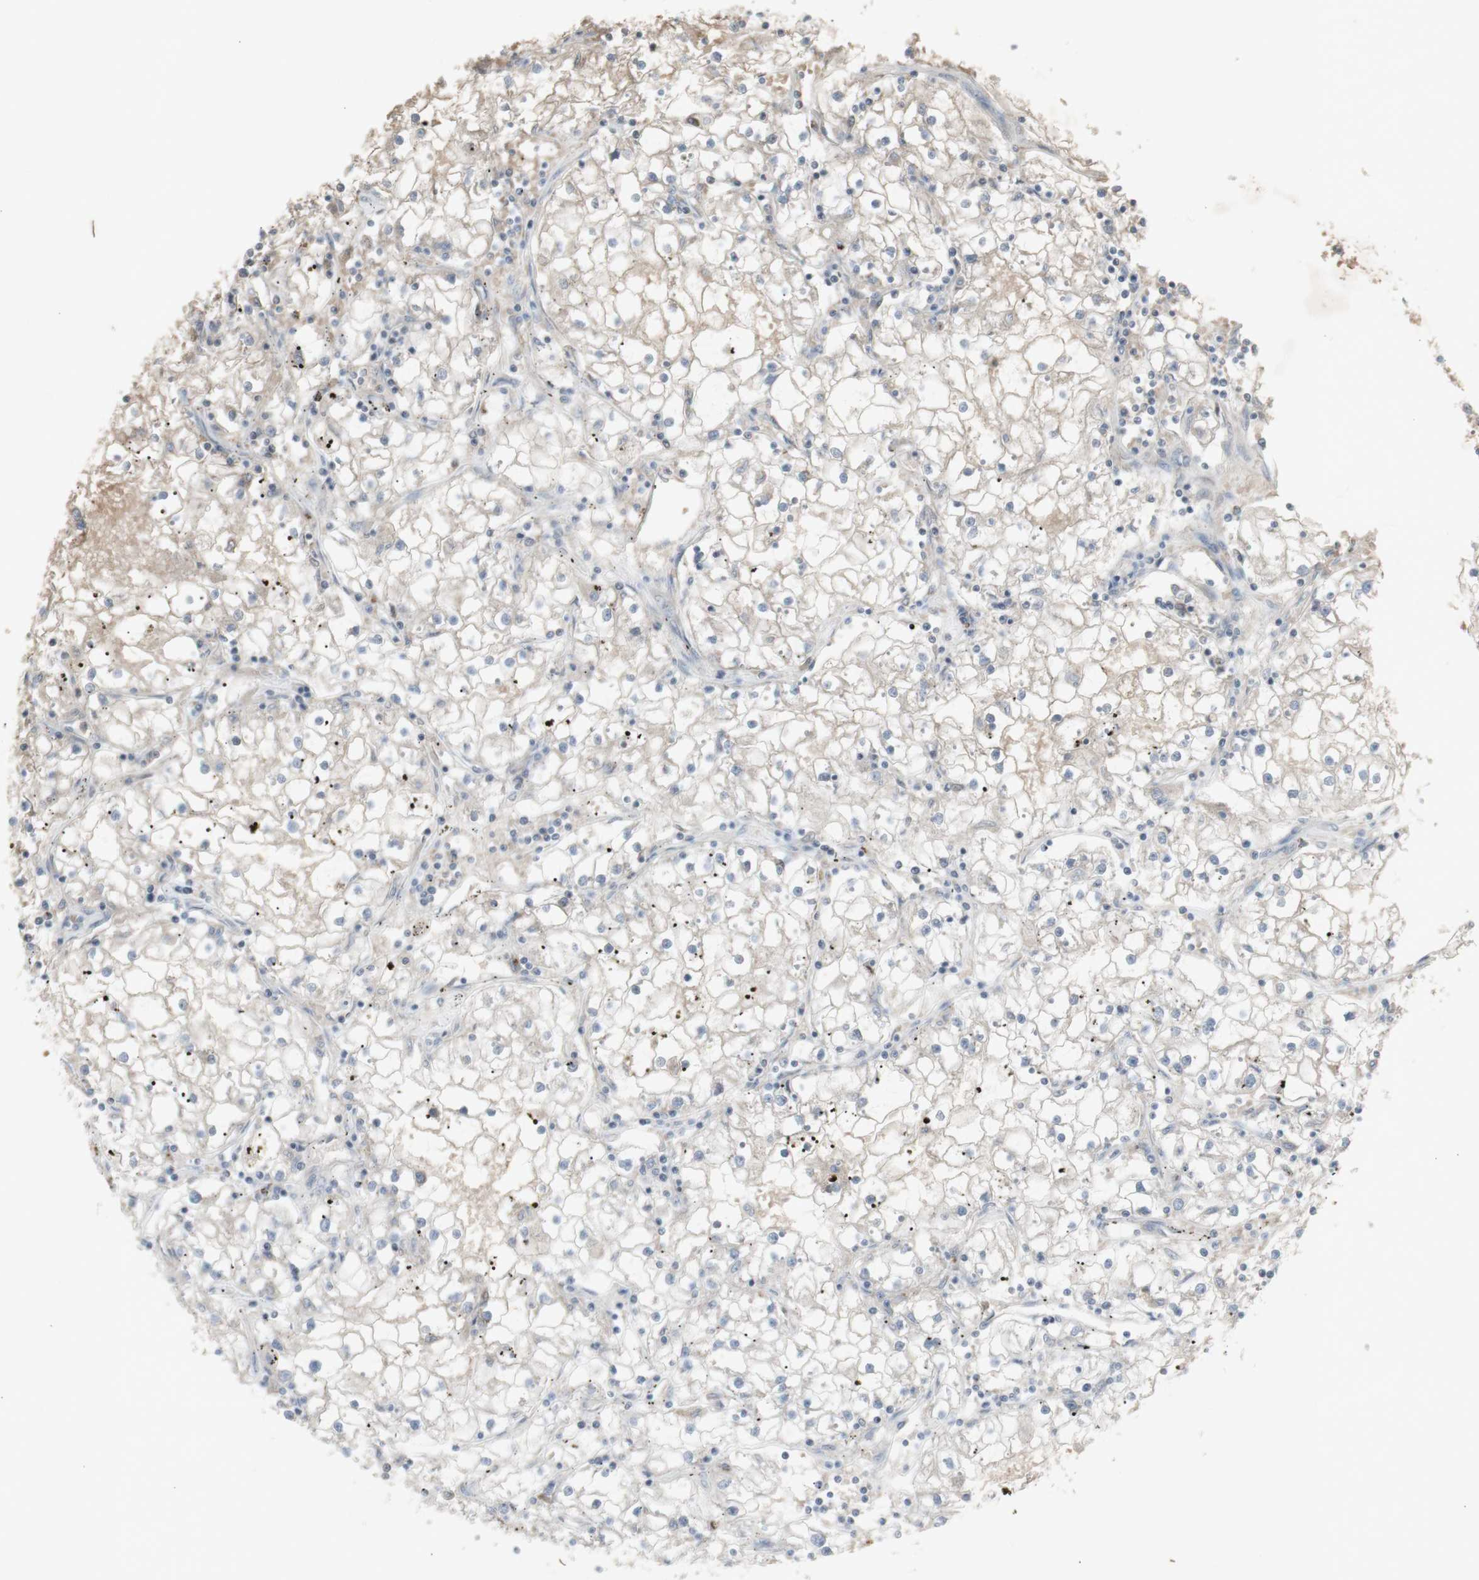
{"staining": {"intensity": "weak", "quantity": "25%-75%", "location": "cytoplasmic/membranous"}, "tissue": "renal cancer", "cell_type": "Tumor cells", "image_type": "cancer", "snomed": [{"axis": "morphology", "description": "Adenocarcinoma, NOS"}, {"axis": "topography", "description": "Kidney"}], "caption": "High-magnification brightfield microscopy of renal cancer stained with DAB (brown) and counterstained with hematoxylin (blue). tumor cells exhibit weak cytoplasmic/membranous staining is present in about25%-75% of cells.", "gene": "INS", "patient": {"sex": "male", "age": 56}}